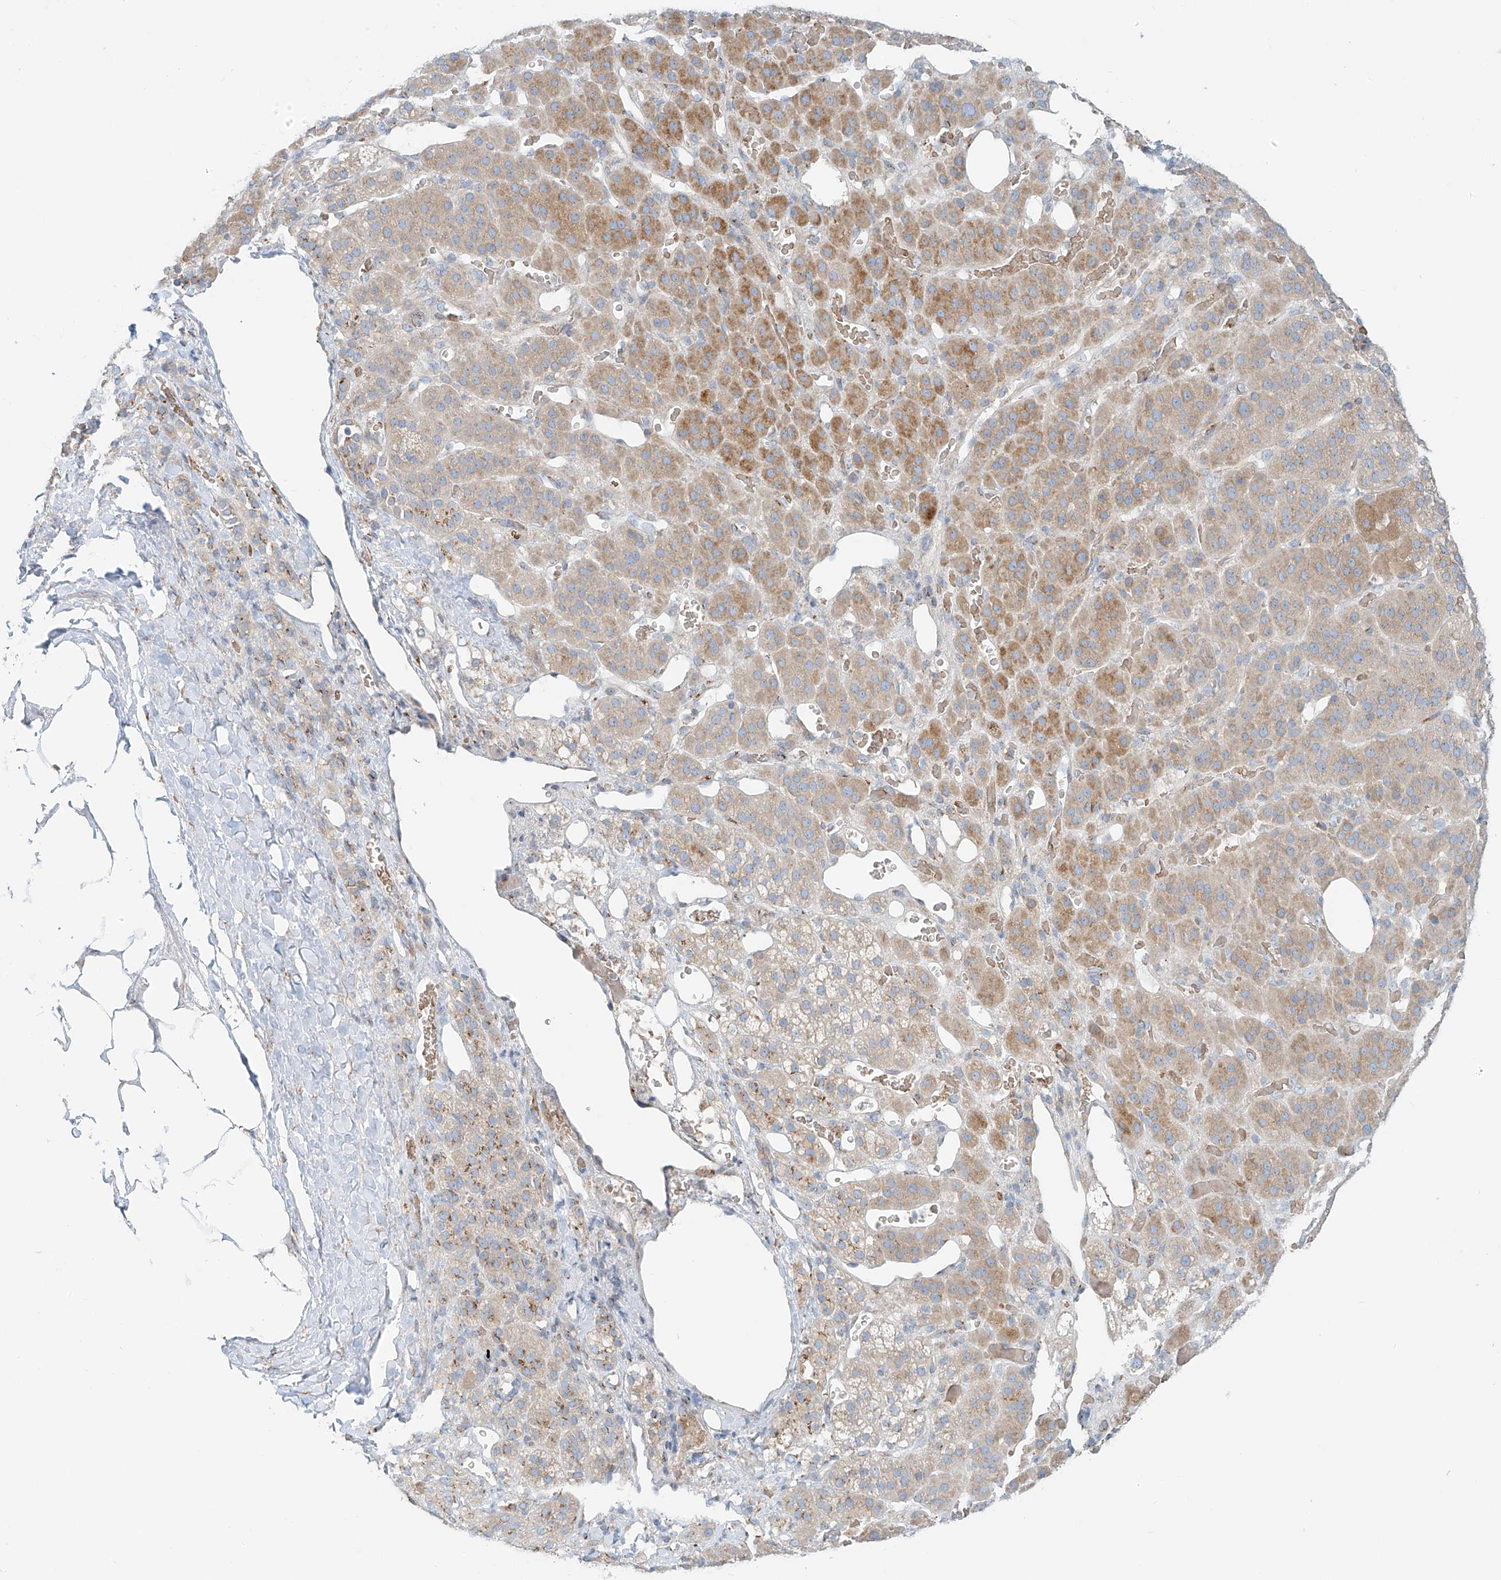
{"staining": {"intensity": "weak", "quantity": "<25%", "location": "cytoplasmic/membranous"}, "tissue": "adrenal gland", "cell_type": "Glandular cells", "image_type": "normal", "snomed": [{"axis": "morphology", "description": "Normal tissue, NOS"}, {"axis": "topography", "description": "Adrenal gland"}], "caption": "Human adrenal gland stained for a protein using immunohistochemistry exhibits no expression in glandular cells.", "gene": "EIPR1", "patient": {"sex": "male", "age": 57}}